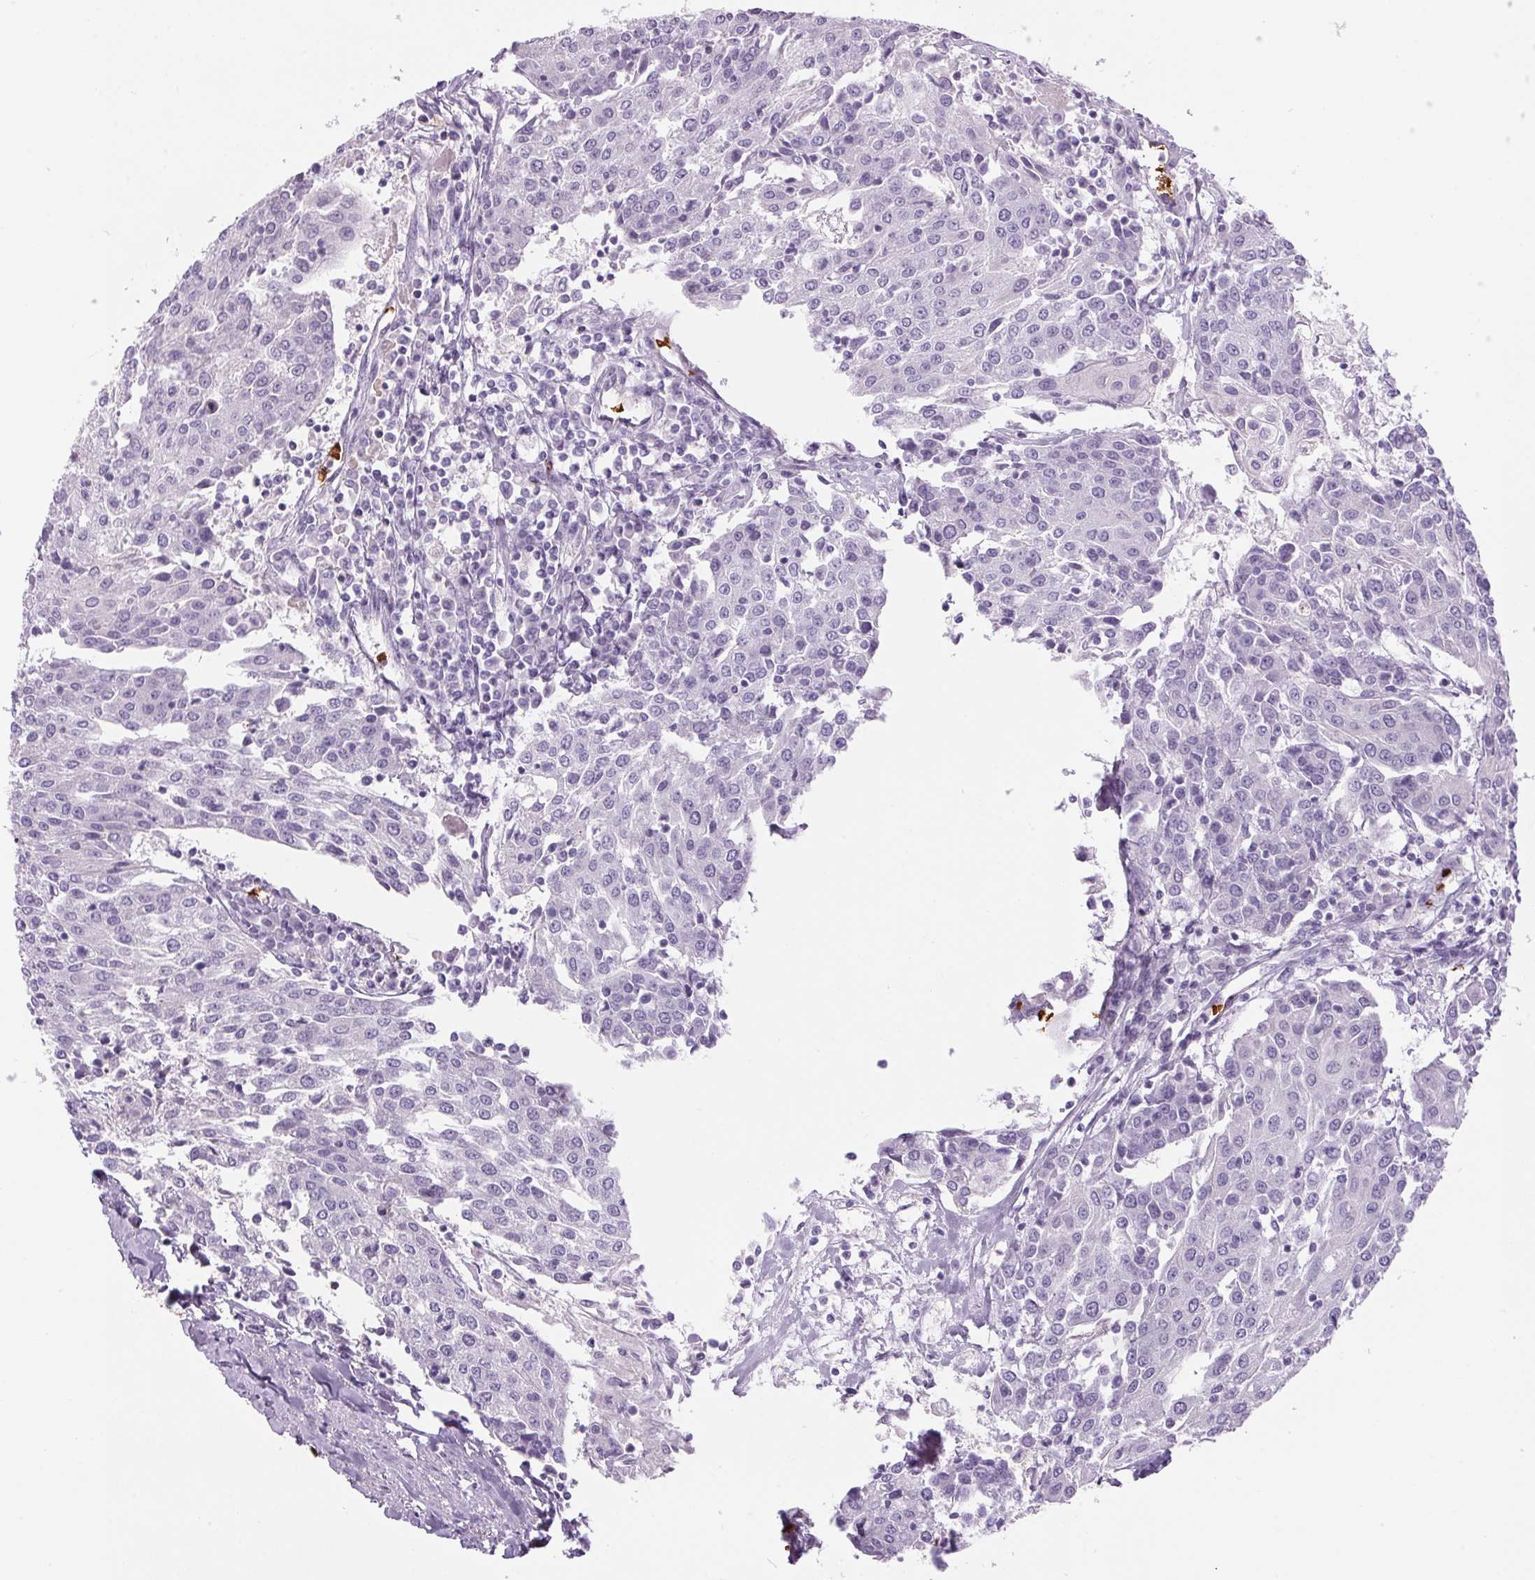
{"staining": {"intensity": "negative", "quantity": "none", "location": "none"}, "tissue": "urothelial cancer", "cell_type": "Tumor cells", "image_type": "cancer", "snomed": [{"axis": "morphology", "description": "Urothelial carcinoma, High grade"}, {"axis": "topography", "description": "Urinary bladder"}], "caption": "Immunohistochemical staining of human urothelial cancer demonstrates no significant positivity in tumor cells.", "gene": "HBQ1", "patient": {"sex": "female", "age": 85}}